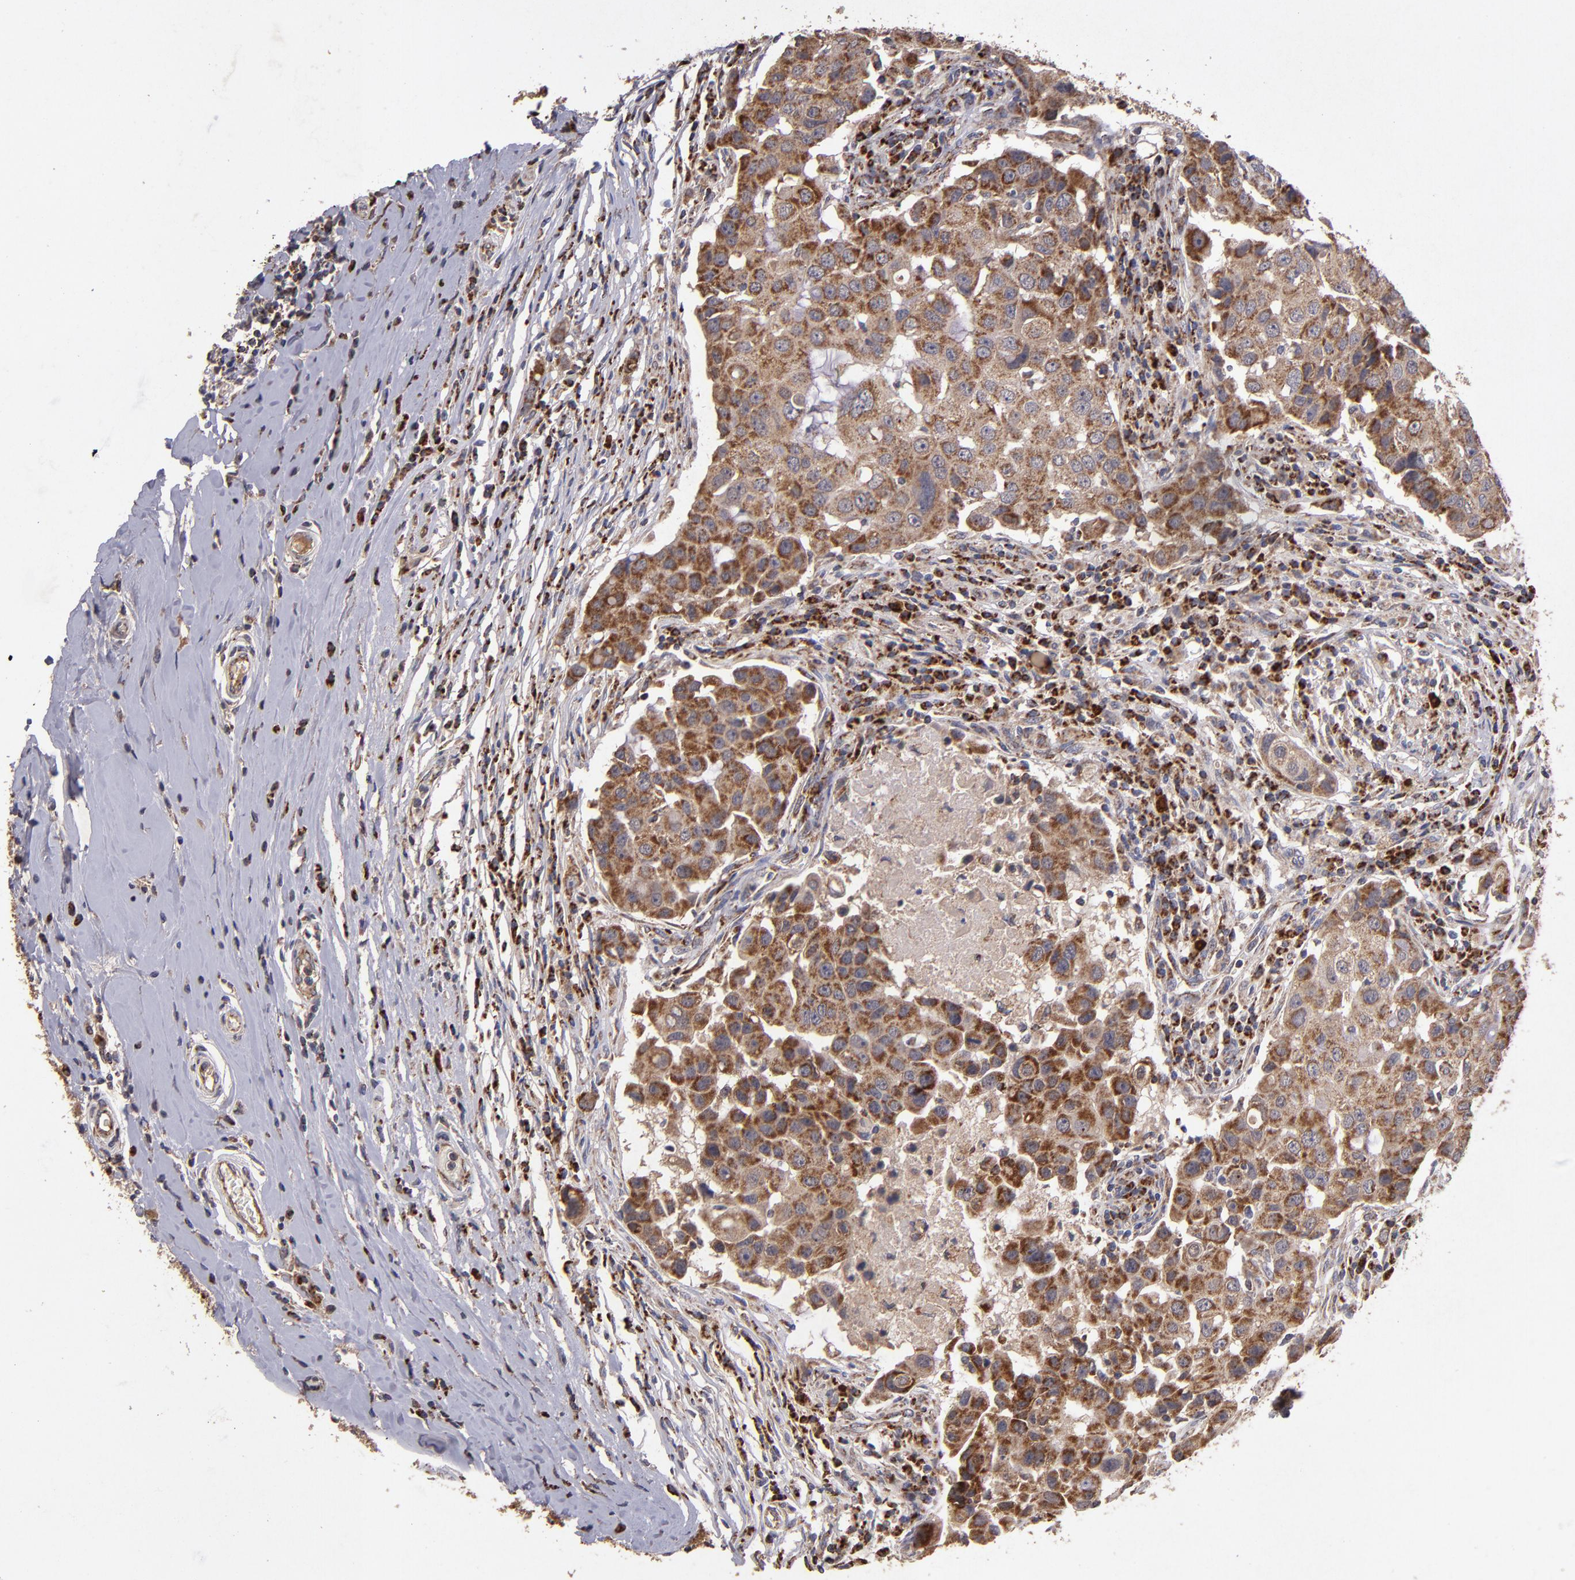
{"staining": {"intensity": "strong", "quantity": ">75%", "location": "cytoplasmic/membranous"}, "tissue": "breast cancer", "cell_type": "Tumor cells", "image_type": "cancer", "snomed": [{"axis": "morphology", "description": "Duct carcinoma"}, {"axis": "topography", "description": "Breast"}], "caption": "Breast cancer tissue exhibits strong cytoplasmic/membranous staining in about >75% of tumor cells (brown staining indicates protein expression, while blue staining denotes nuclei).", "gene": "TIMM9", "patient": {"sex": "female", "age": 27}}